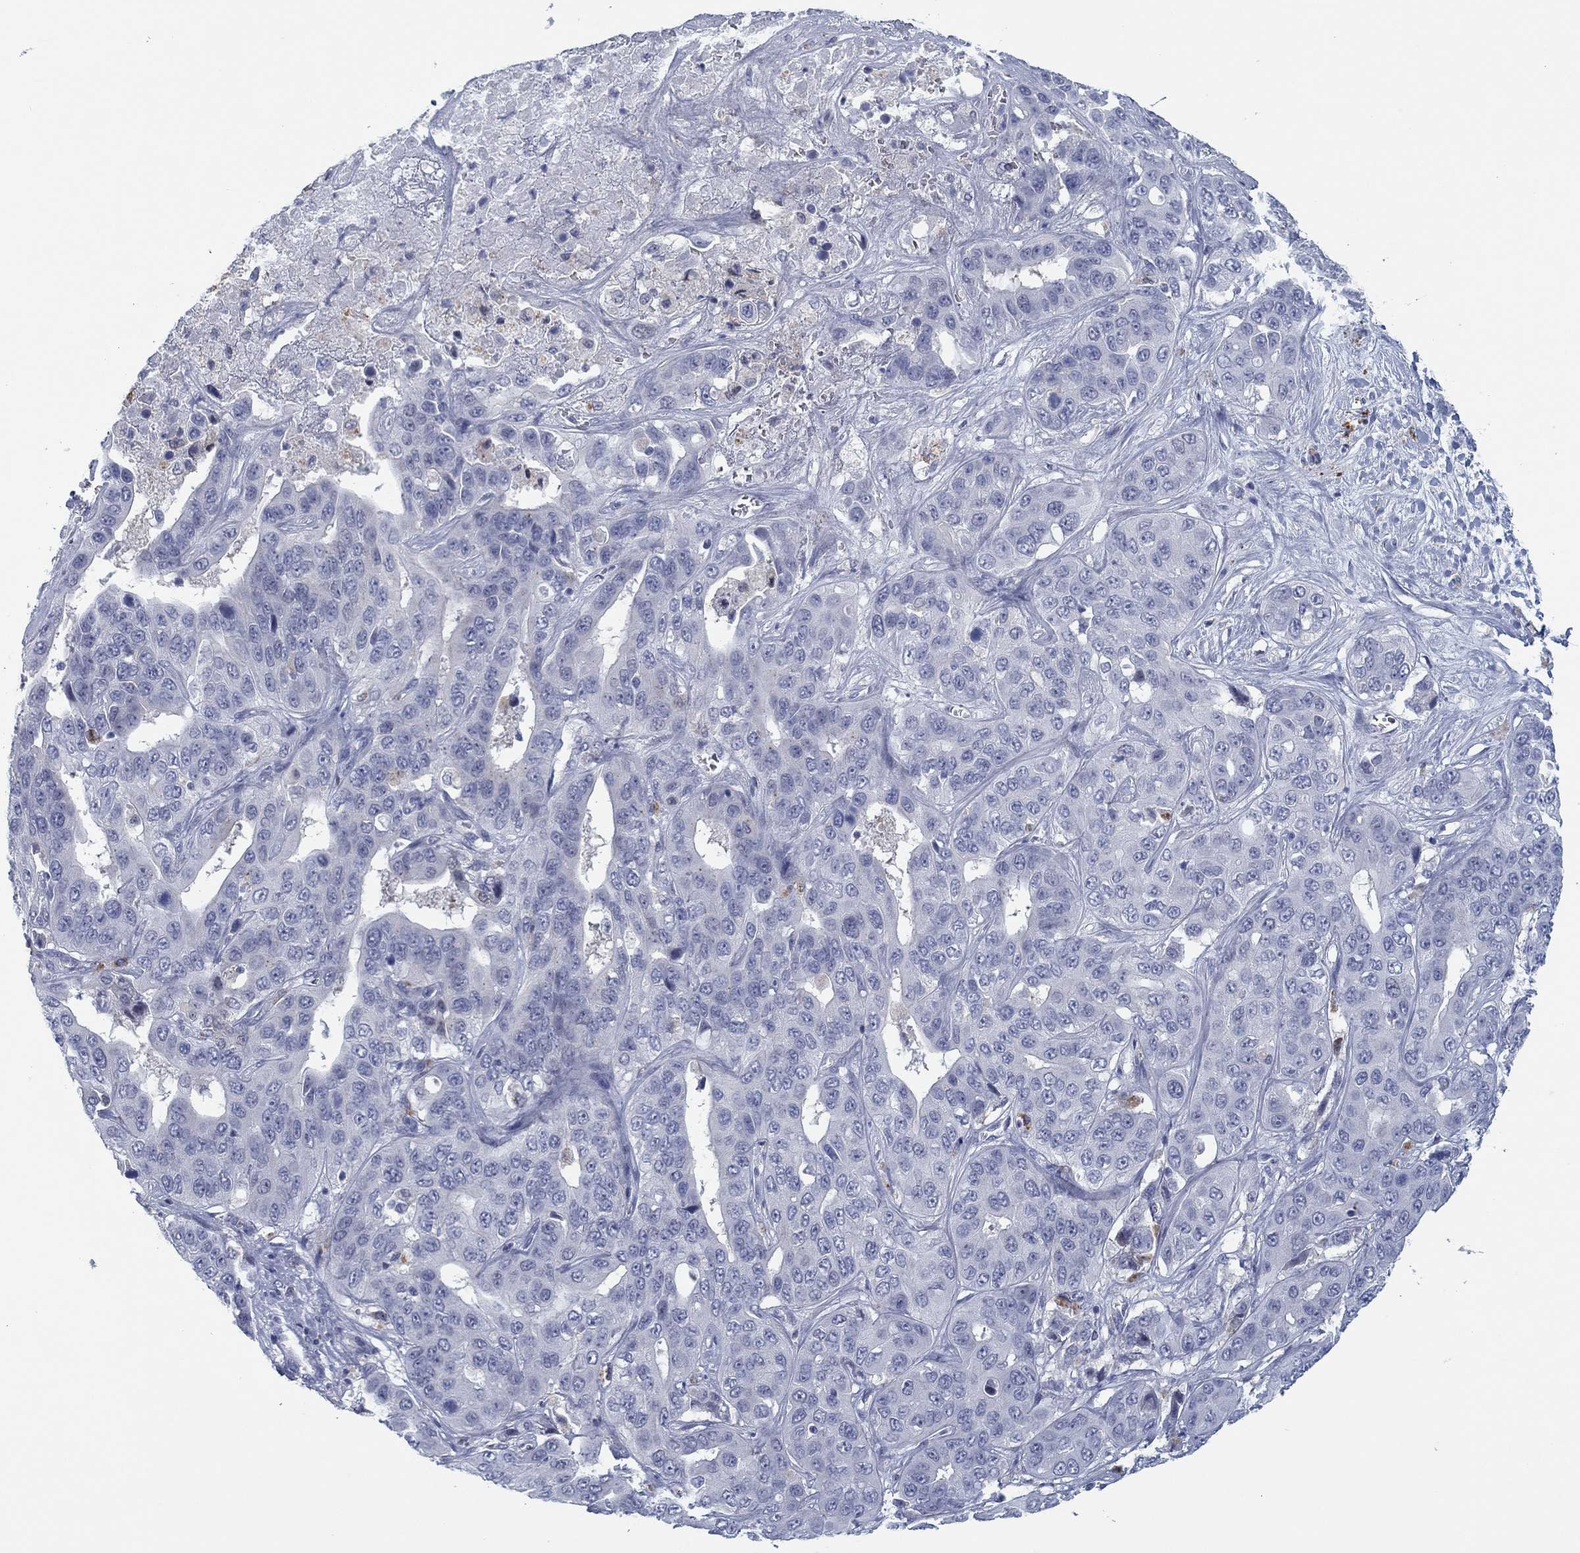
{"staining": {"intensity": "negative", "quantity": "none", "location": "none"}, "tissue": "liver cancer", "cell_type": "Tumor cells", "image_type": "cancer", "snomed": [{"axis": "morphology", "description": "Cholangiocarcinoma"}, {"axis": "topography", "description": "Liver"}], "caption": "Human liver cholangiocarcinoma stained for a protein using IHC reveals no positivity in tumor cells.", "gene": "DNAL1", "patient": {"sex": "female", "age": 52}}